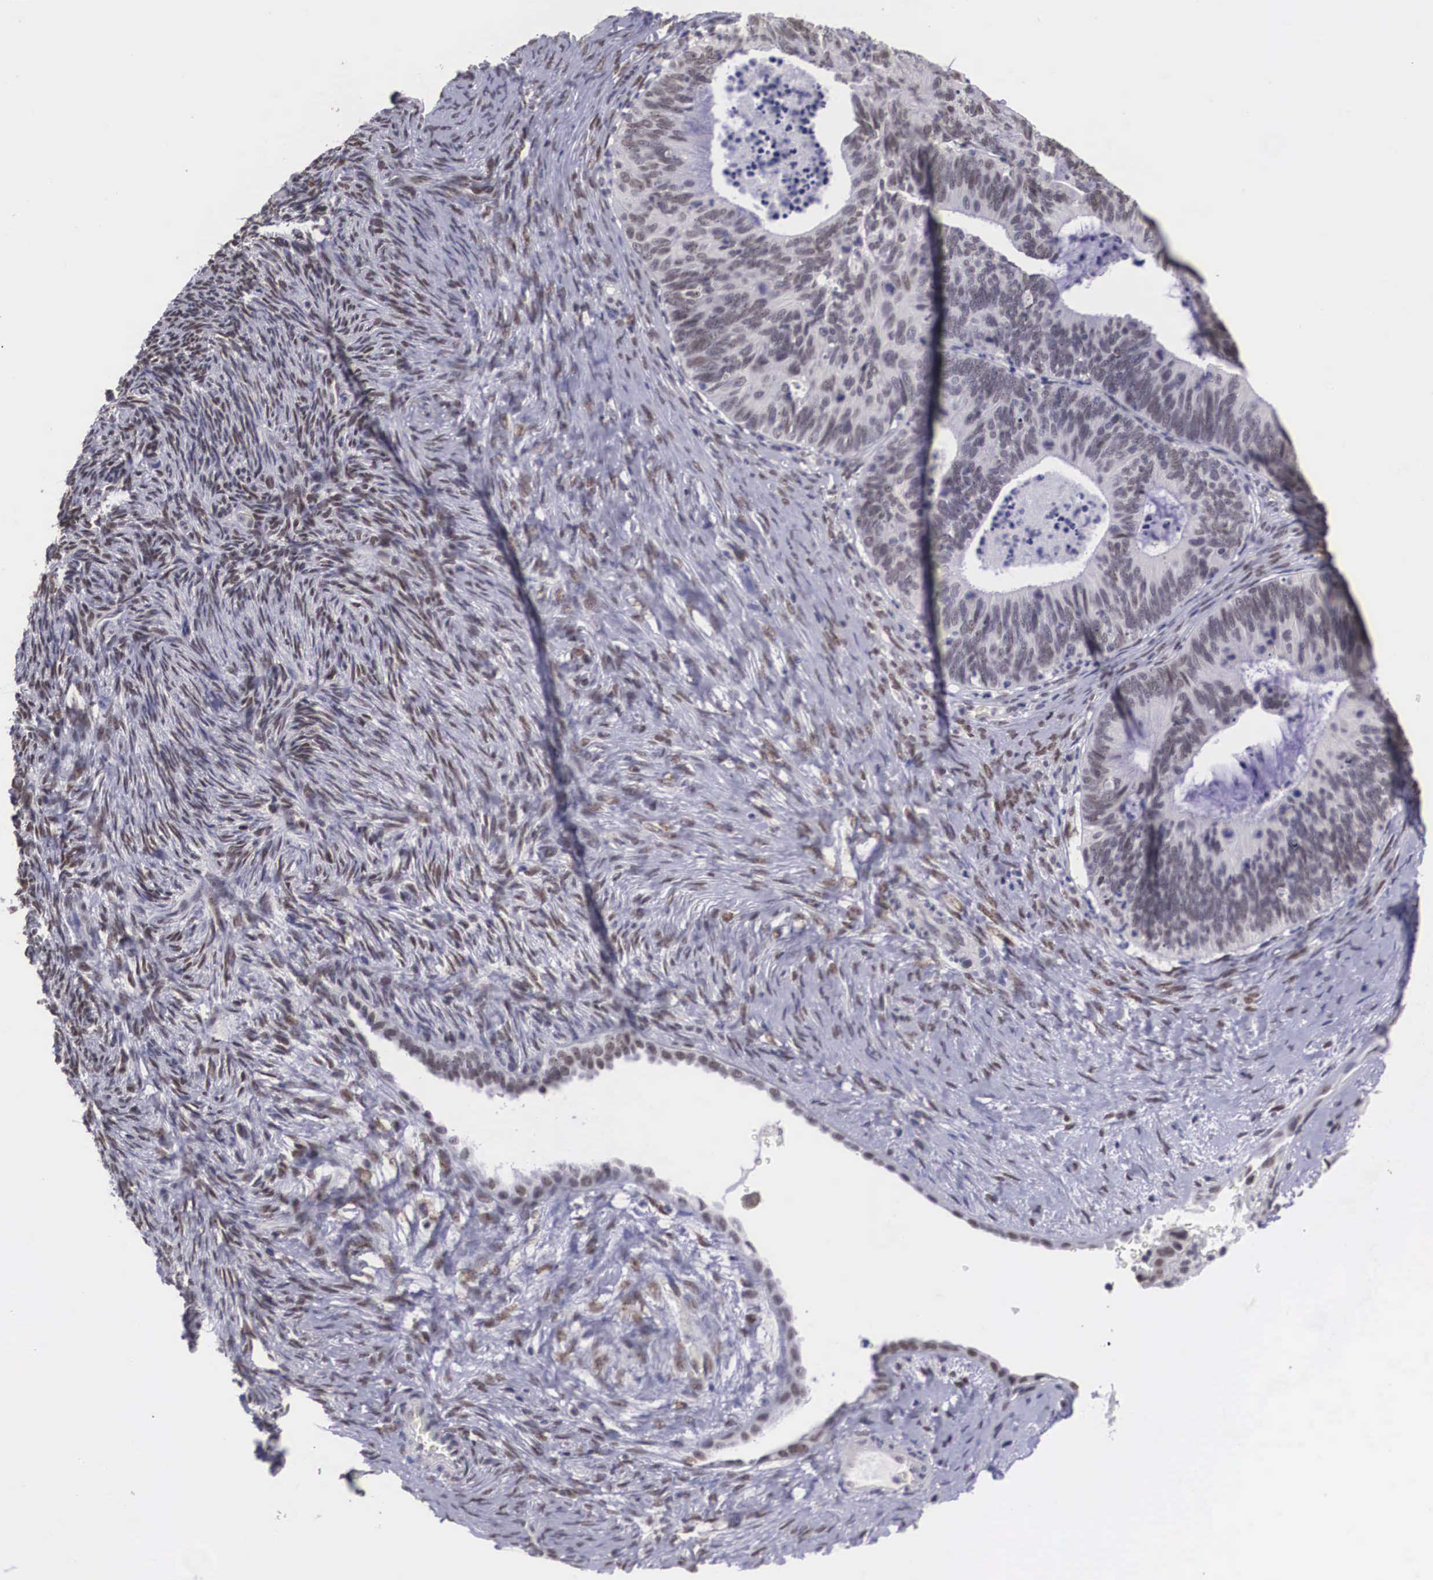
{"staining": {"intensity": "weak", "quantity": ">75%", "location": "nuclear"}, "tissue": "ovarian cancer", "cell_type": "Tumor cells", "image_type": "cancer", "snomed": [{"axis": "morphology", "description": "Carcinoma, endometroid"}, {"axis": "topography", "description": "Ovary"}], "caption": "This photomicrograph exhibits immunohistochemistry staining of human ovarian cancer (endometroid carcinoma), with low weak nuclear expression in about >75% of tumor cells.", "gene": "ZNF275", "patient": {"sex": "female", "age": 52}}